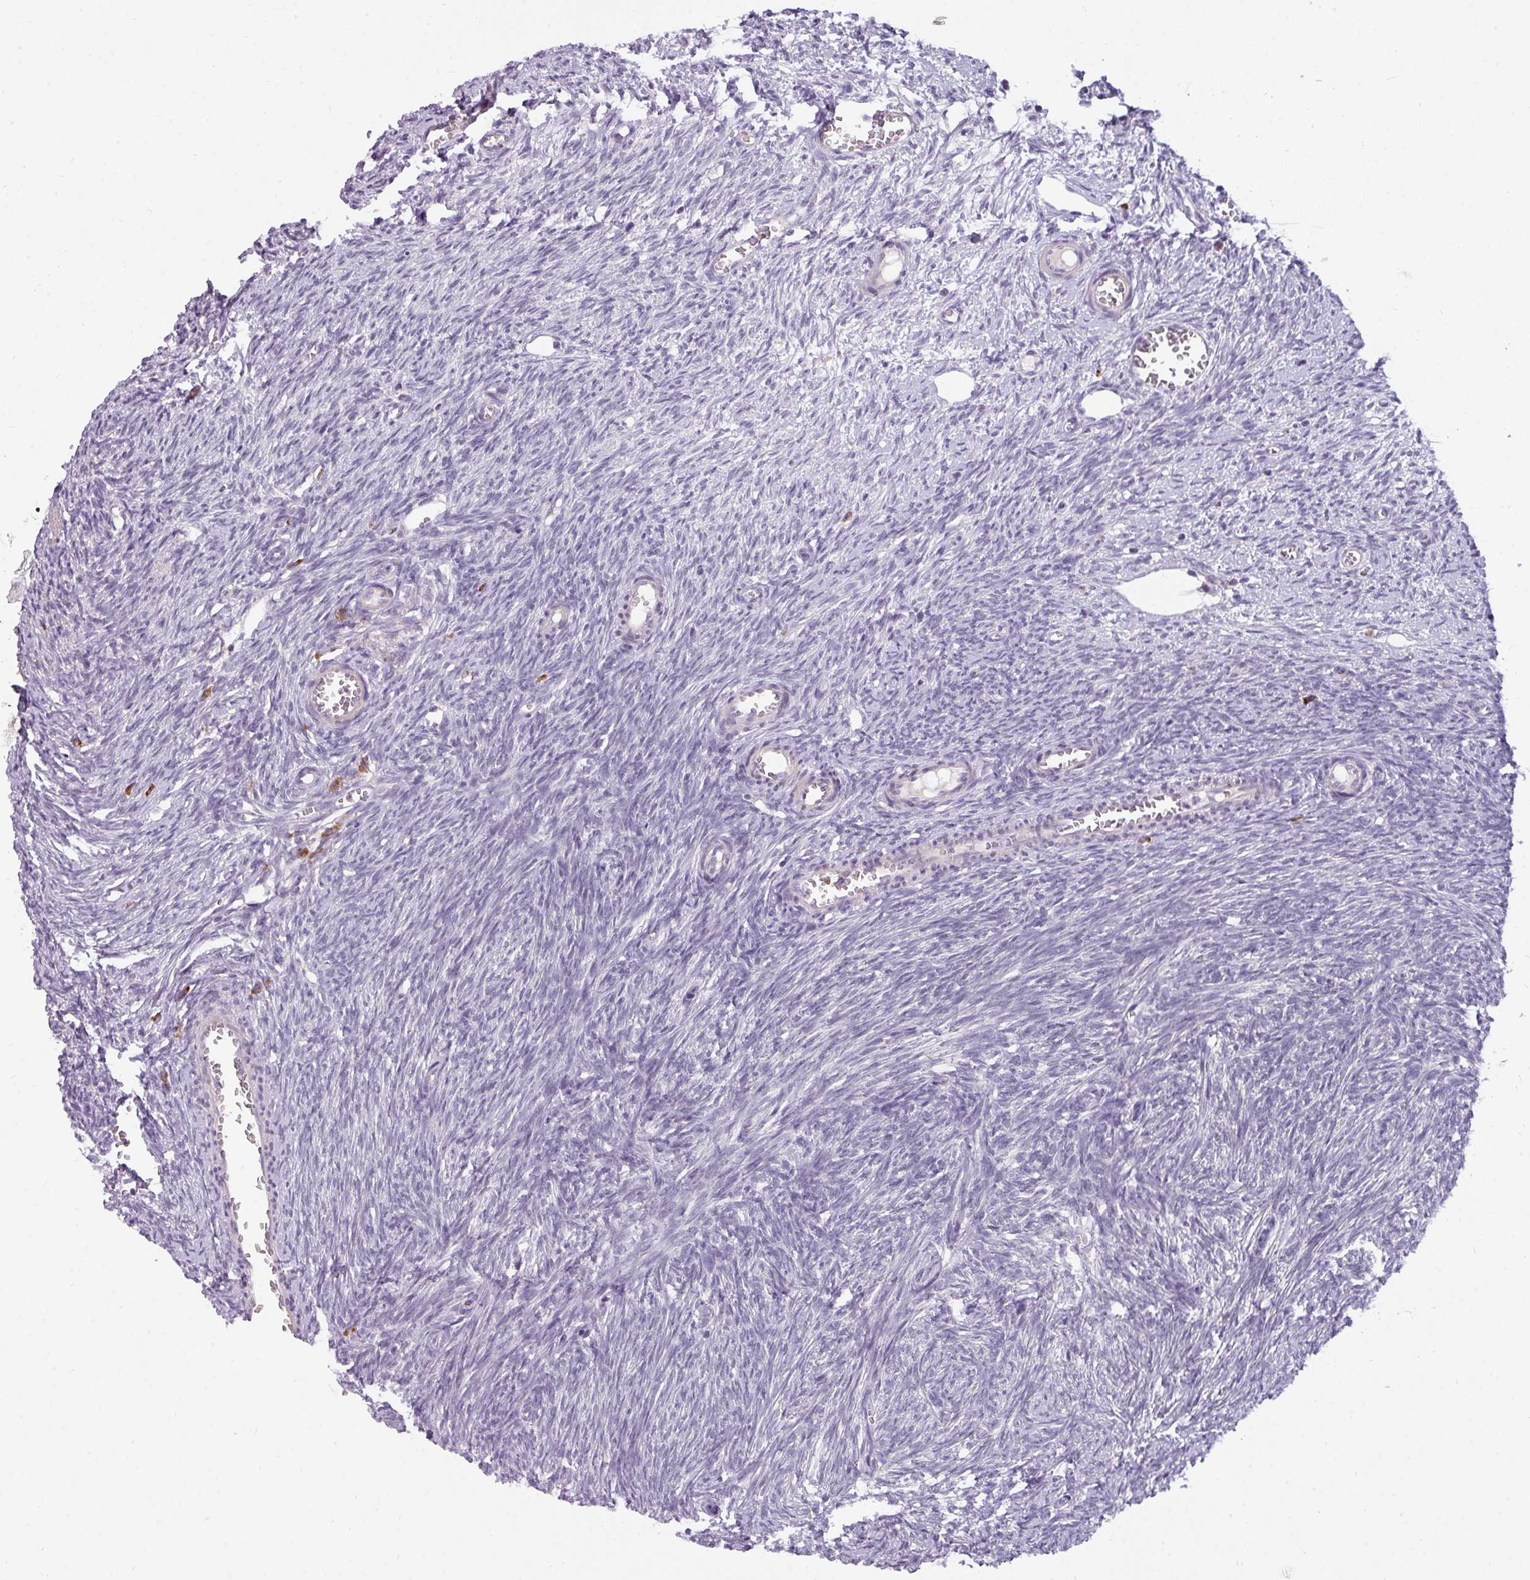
{"staining": {"intensity": "negative", "quantity": "none", "location": "none"}, "tissue": "ovary", "cell_type": "Ovarian stroma cells", "image_type": "normal", "snomed": [{"axis": "morphology", "description": "Normal tissue, NOS"}, {"axis": "topography", "description": "Ovary"}], "caption": "This is an immunohistochemistry (IHC) photomicrograph of normal ovary. There is no expression in ovarian stroma cells.", "gene": "C2orf68", "patient": {"sex": "female", "age": 44}}